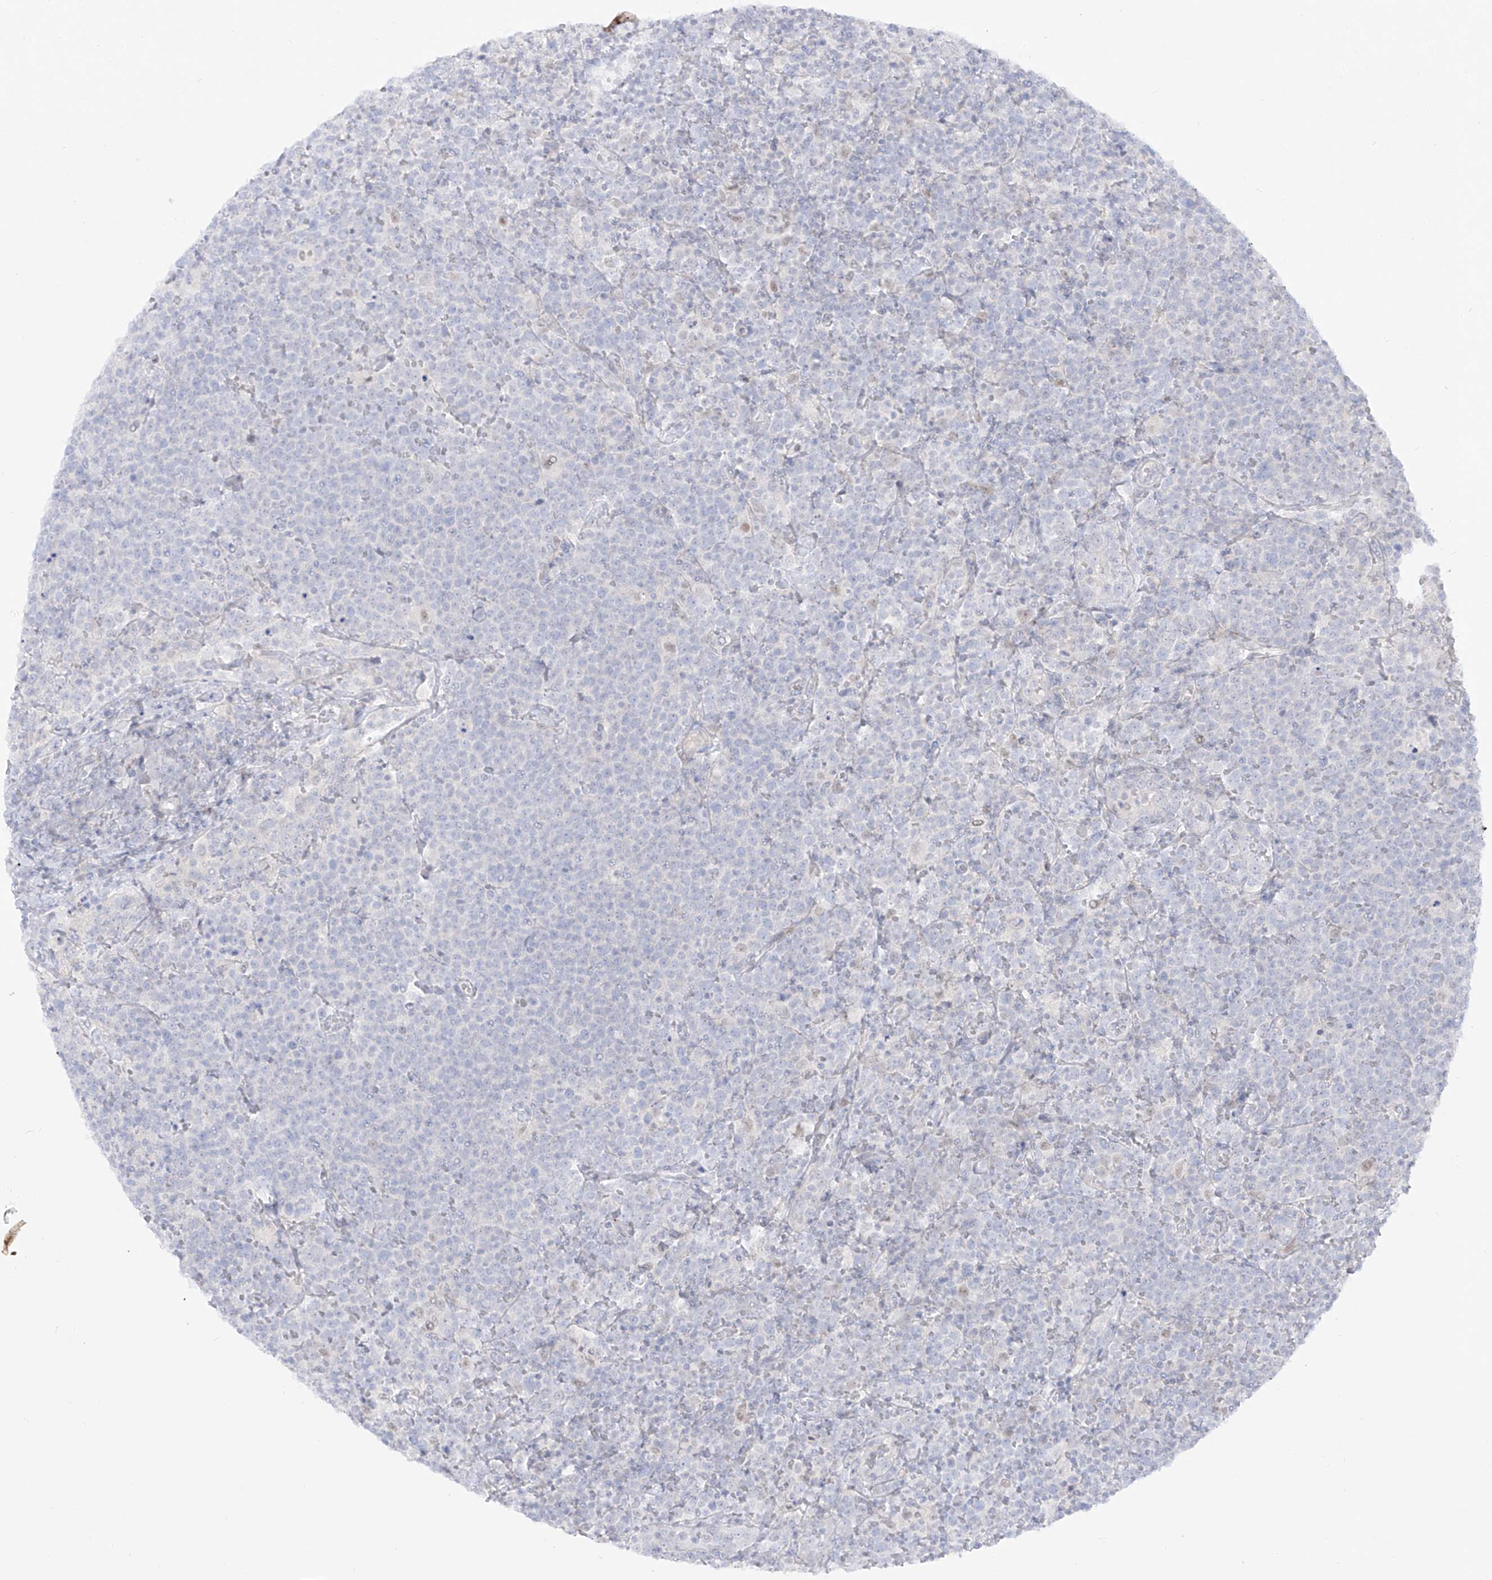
{"staining": {"intensity": "negative", "quantity": "none", "location": "none"}, "tissue": "lymphoma", "cell_type": "Tumor cells", "image_type": "cancer", "snomed": [{"axis": "morphology", "description": "Malignant lymphoma, non-Hodgkin's type, High grade"}, {"axis": "topography", "description": "Lymph node"}], "caption": "Lymphoma was stained to show a protein in brown. There is no significant positivity in tumor cells.", "gene": "DMKN", "patient": {"sex": "male", "age": 61}}